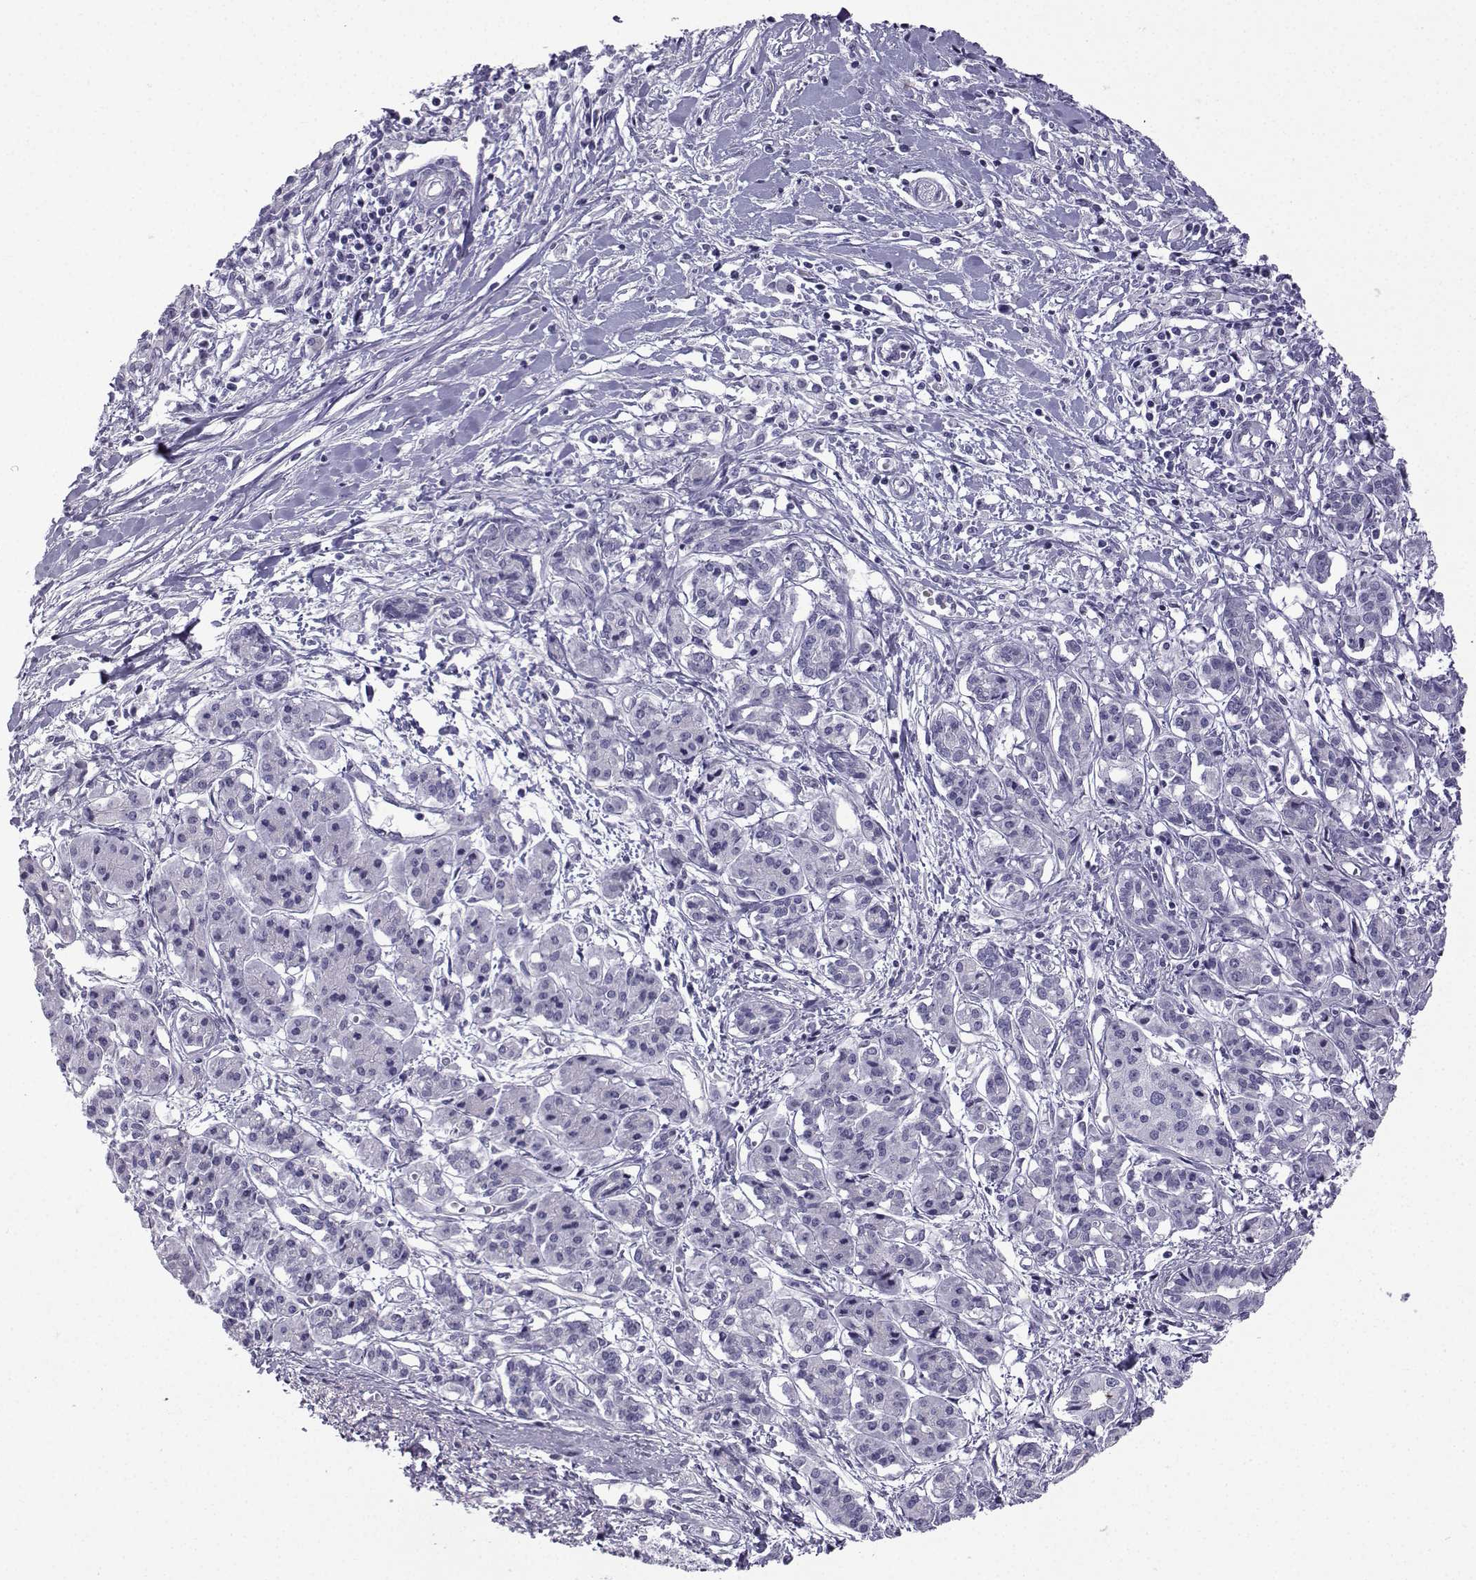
{"staining": {"intensity": "negative", "quantity": "none", "location": "none"}, "tissue": "pancreatic cancer", "cell_type": "Tumor cells", "image_type": "cancer", "snomed": [{"axis": "morphology", "description": "Adenocarcinoma, NOS"}, {"axis": "topography", "description": "Pancreas"}], "caption": "This is a histopathology image of immunohistochemistry (IHC) staining of pancreatic adenocarcinoma, which shows no staining in tumor cells. (DAB (3,3'-diaminobenzidine) immunohistochemistry (IHC) with hematoxylin counter stain).", "gene": "CFAP53", "patient": {"sex": "male", "age": 48}}